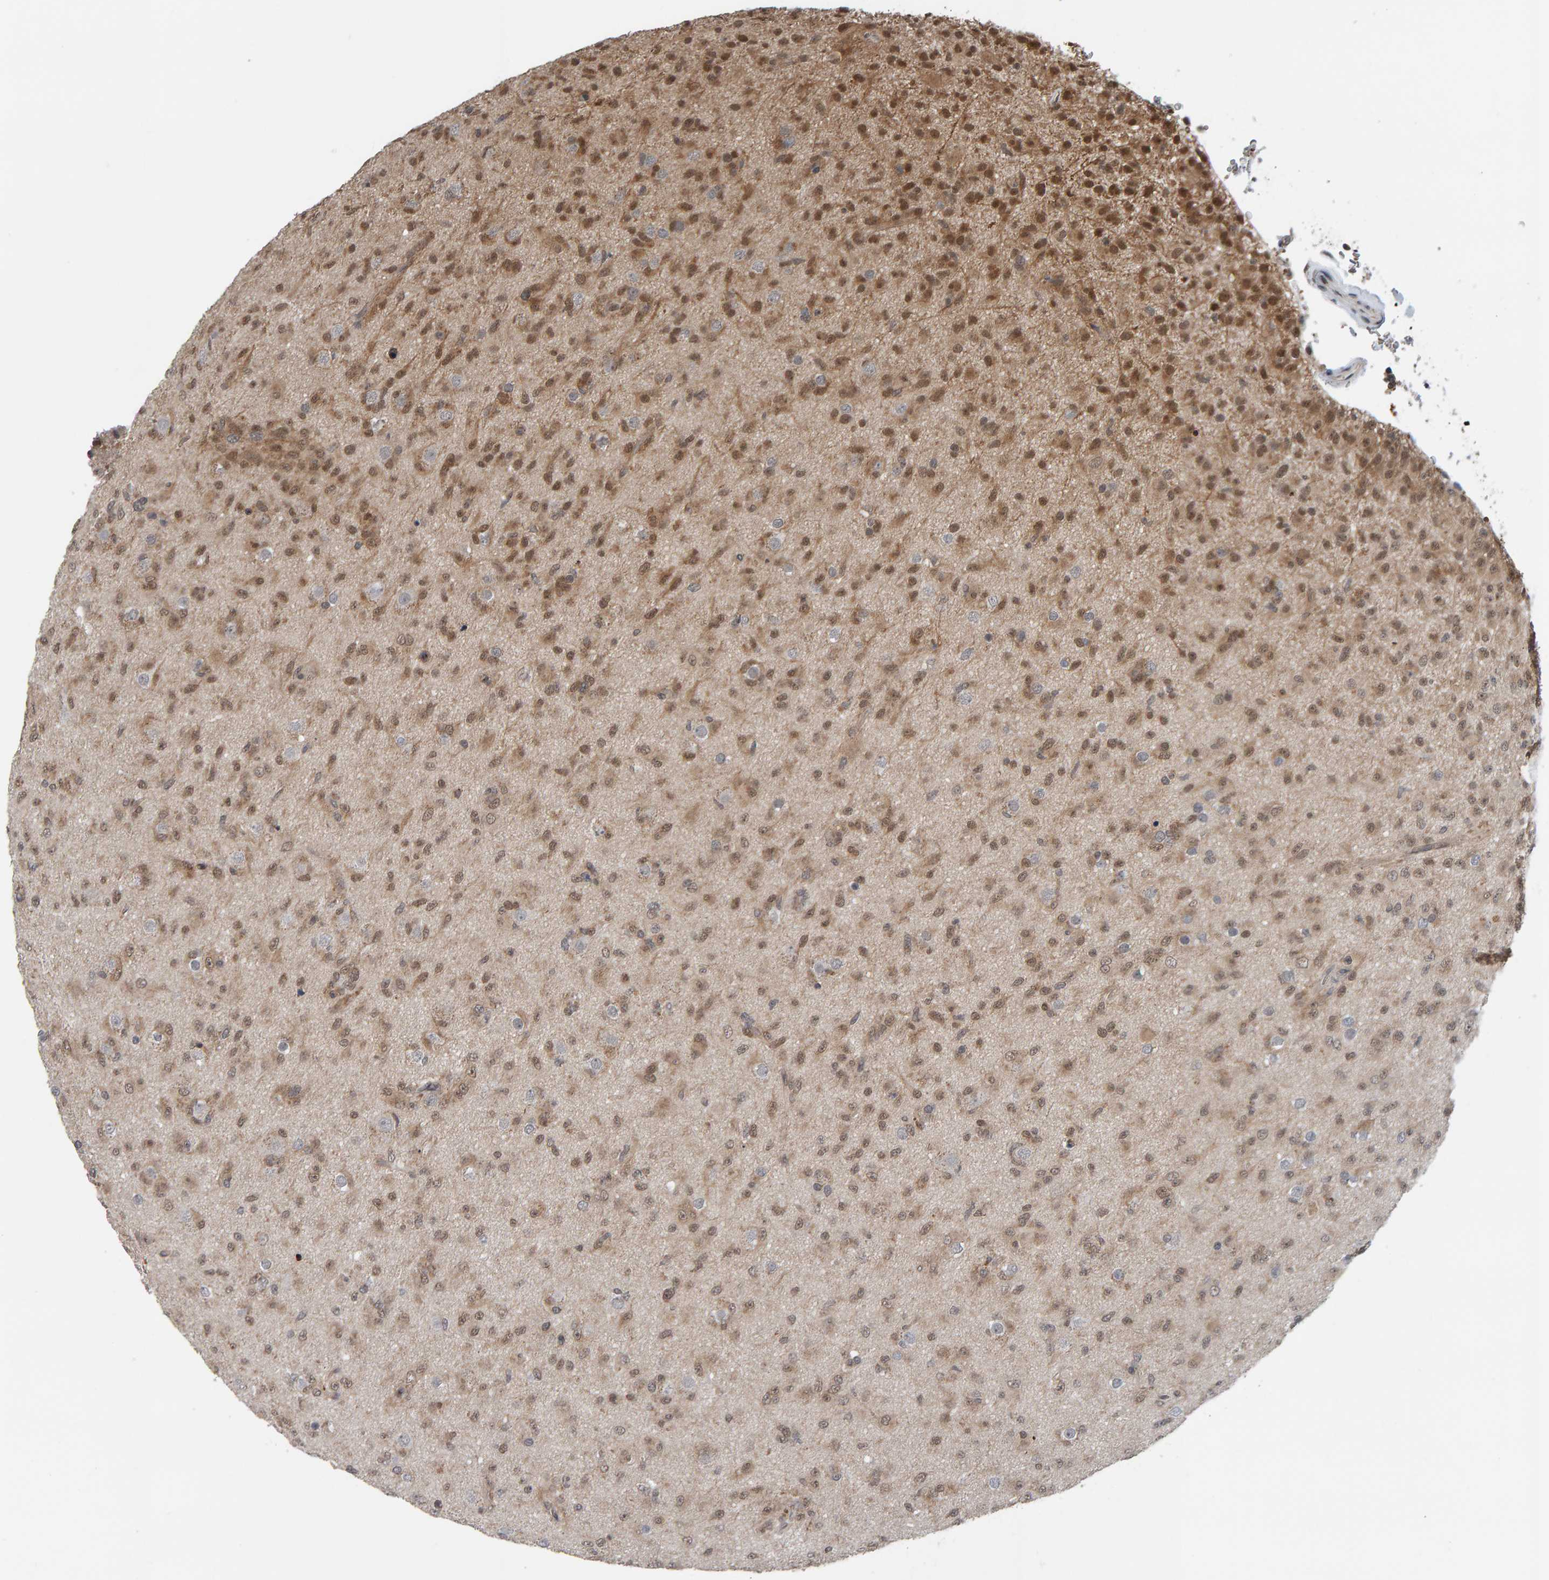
{"staining": {"intensity": "weak", "quantity": ">75%", "location": "nuclear"}, "tissue": "glioma", "cell_type": "Tumor cells", "image_type": "cancer", "snomed": [{"axis": "morphology", "description": "Glioma, malignant, Low grade"}, {"axis": "topography", "description": "Brain"}], "caption": "This image demonstrates IHC staining of human glioma, with low weak nuclear expression in about >75% of tumor cells.", "gene": "COASY", "patient": {"sex": "male", "age": 65}}